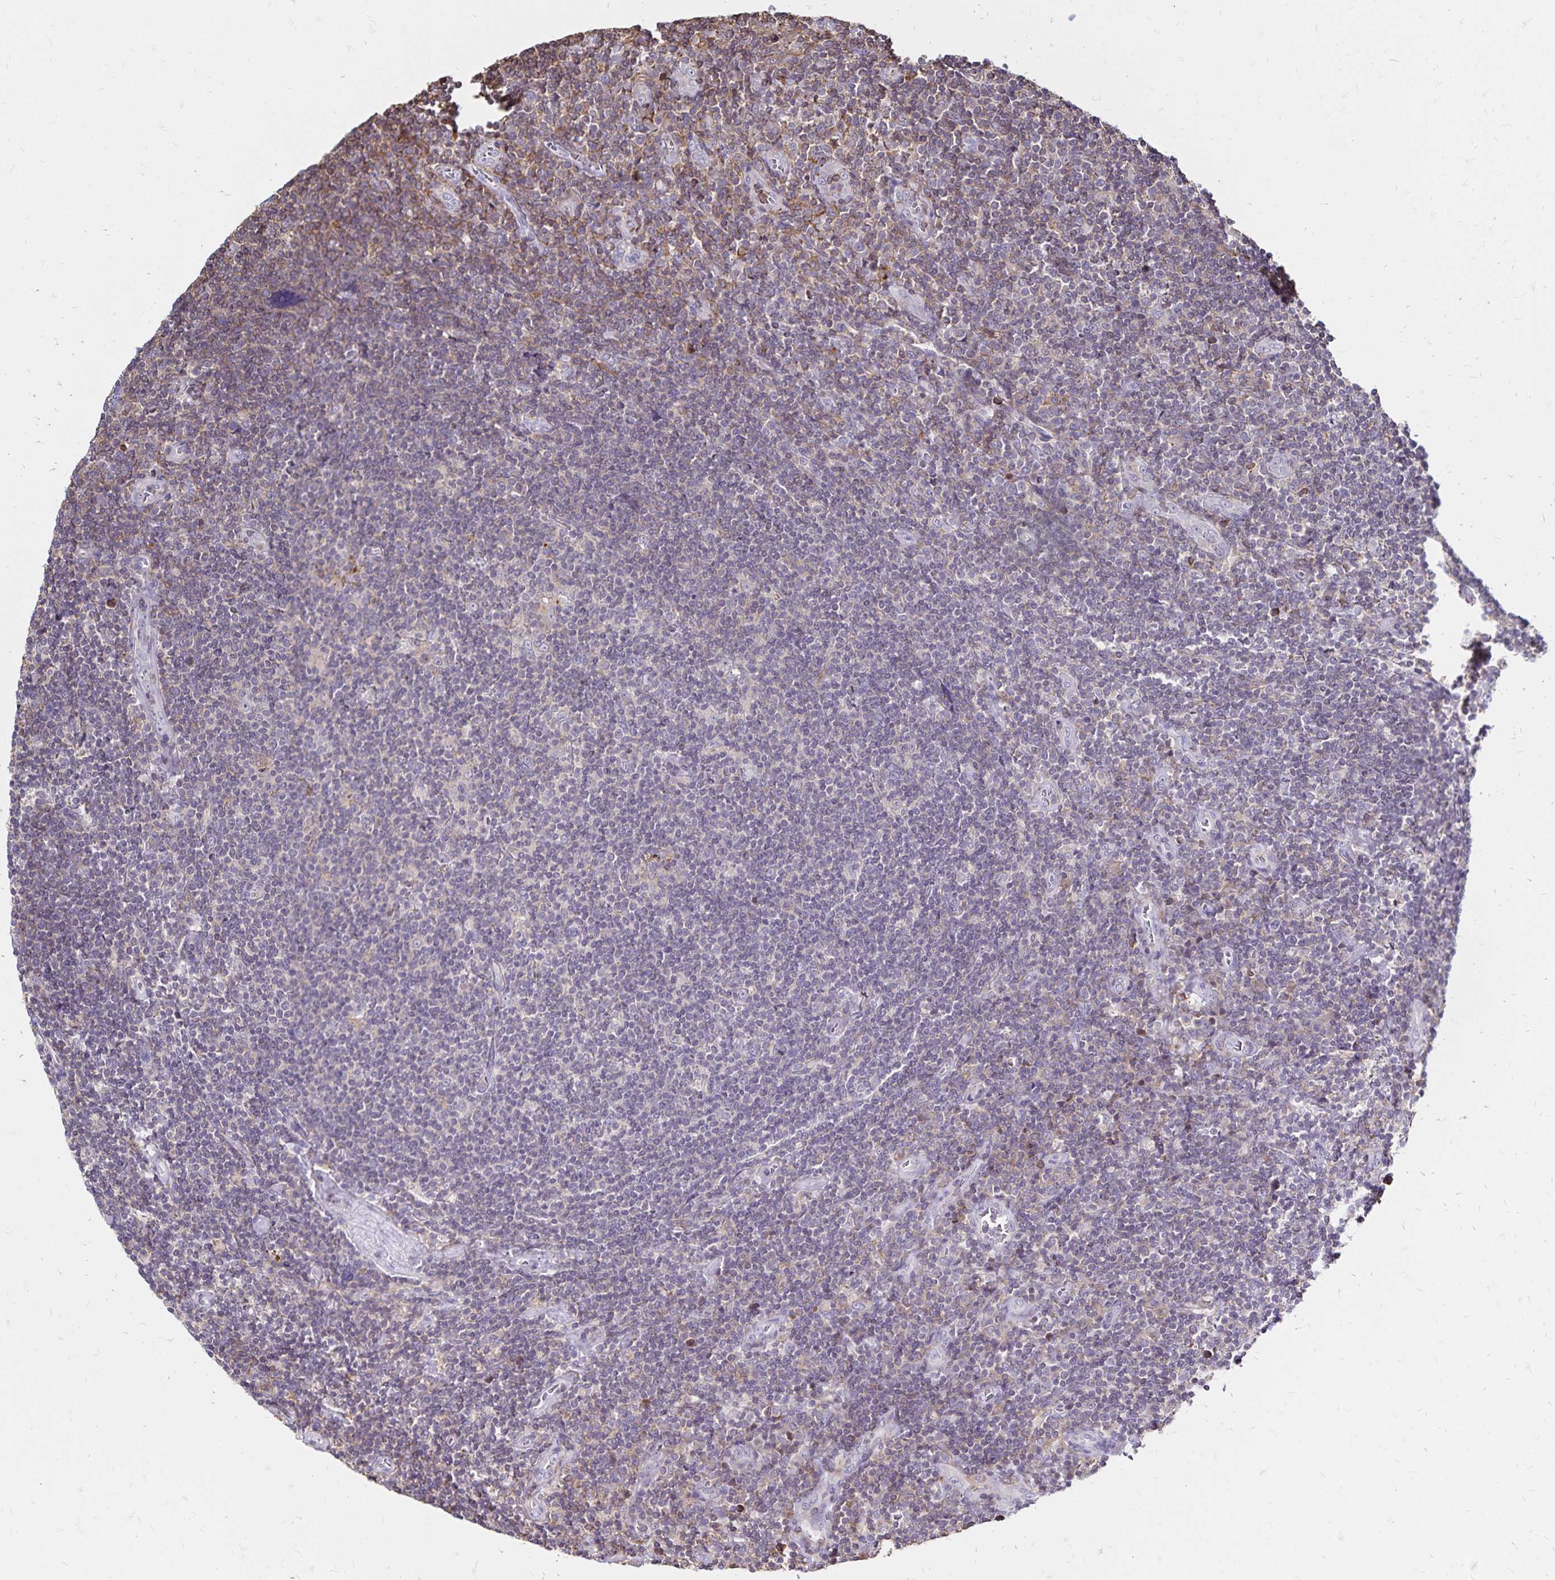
{"staining": {"intensity": "negative", "quantity": "none", "location": "none"}, "tissue": "lymphoma", "cell_type": "Tumor cells", "image_type": "cancer", "snomed": [{"axis": "morphology", "description": "Hodgkin's disease, NOS"}, {"axis": "topography", "description": "Lymph node"}], "caption": "Immunohistochemical staining of Hodgkin's disease reveals no significant positivity in tumor cells.", "gene": "NAGPA", "patient": {"sex": "male", "age": 40}}